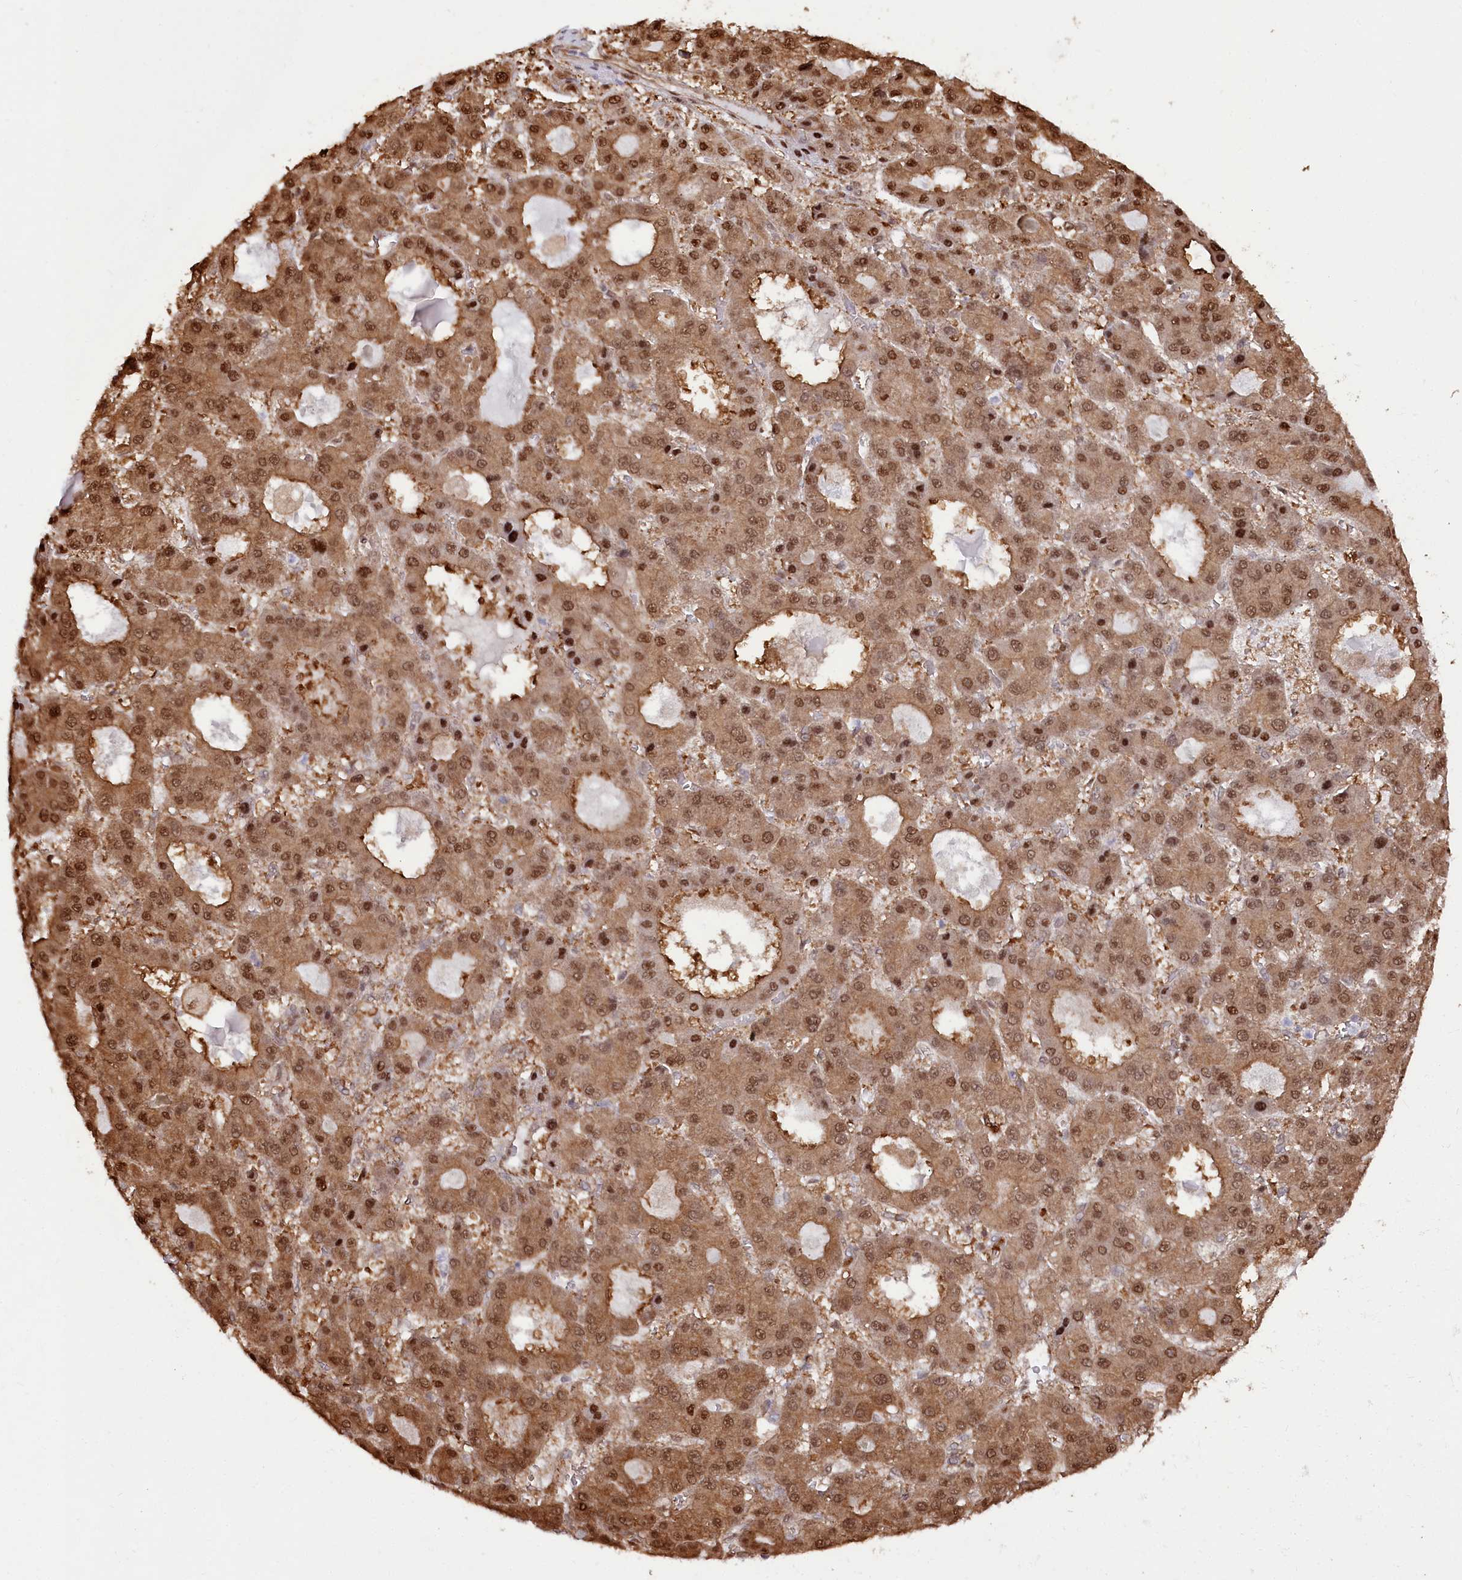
{"staining": {"intensity": "moderate", "quantity": ">75%", "location": "cytoplasmic/membranous,nuclear"}, "tissue": "liver cancer", "cell_type": "Tumor cells", "image_type": "cancer", "snomed": [{"axis": "morphology", "description": "Carcinoma, Hepatocellular, NOS"}, {"axis": "topography", "description": "Liver"}], "caption": "A brown stain highlights moderate cytoplasmic/membranous and nuclear expression of a protein in human liver cancer (hepatocellular carcinoma) tumor cells.", "gene": "PSMA1", "patient": {"sex": "male", "age": 70}}